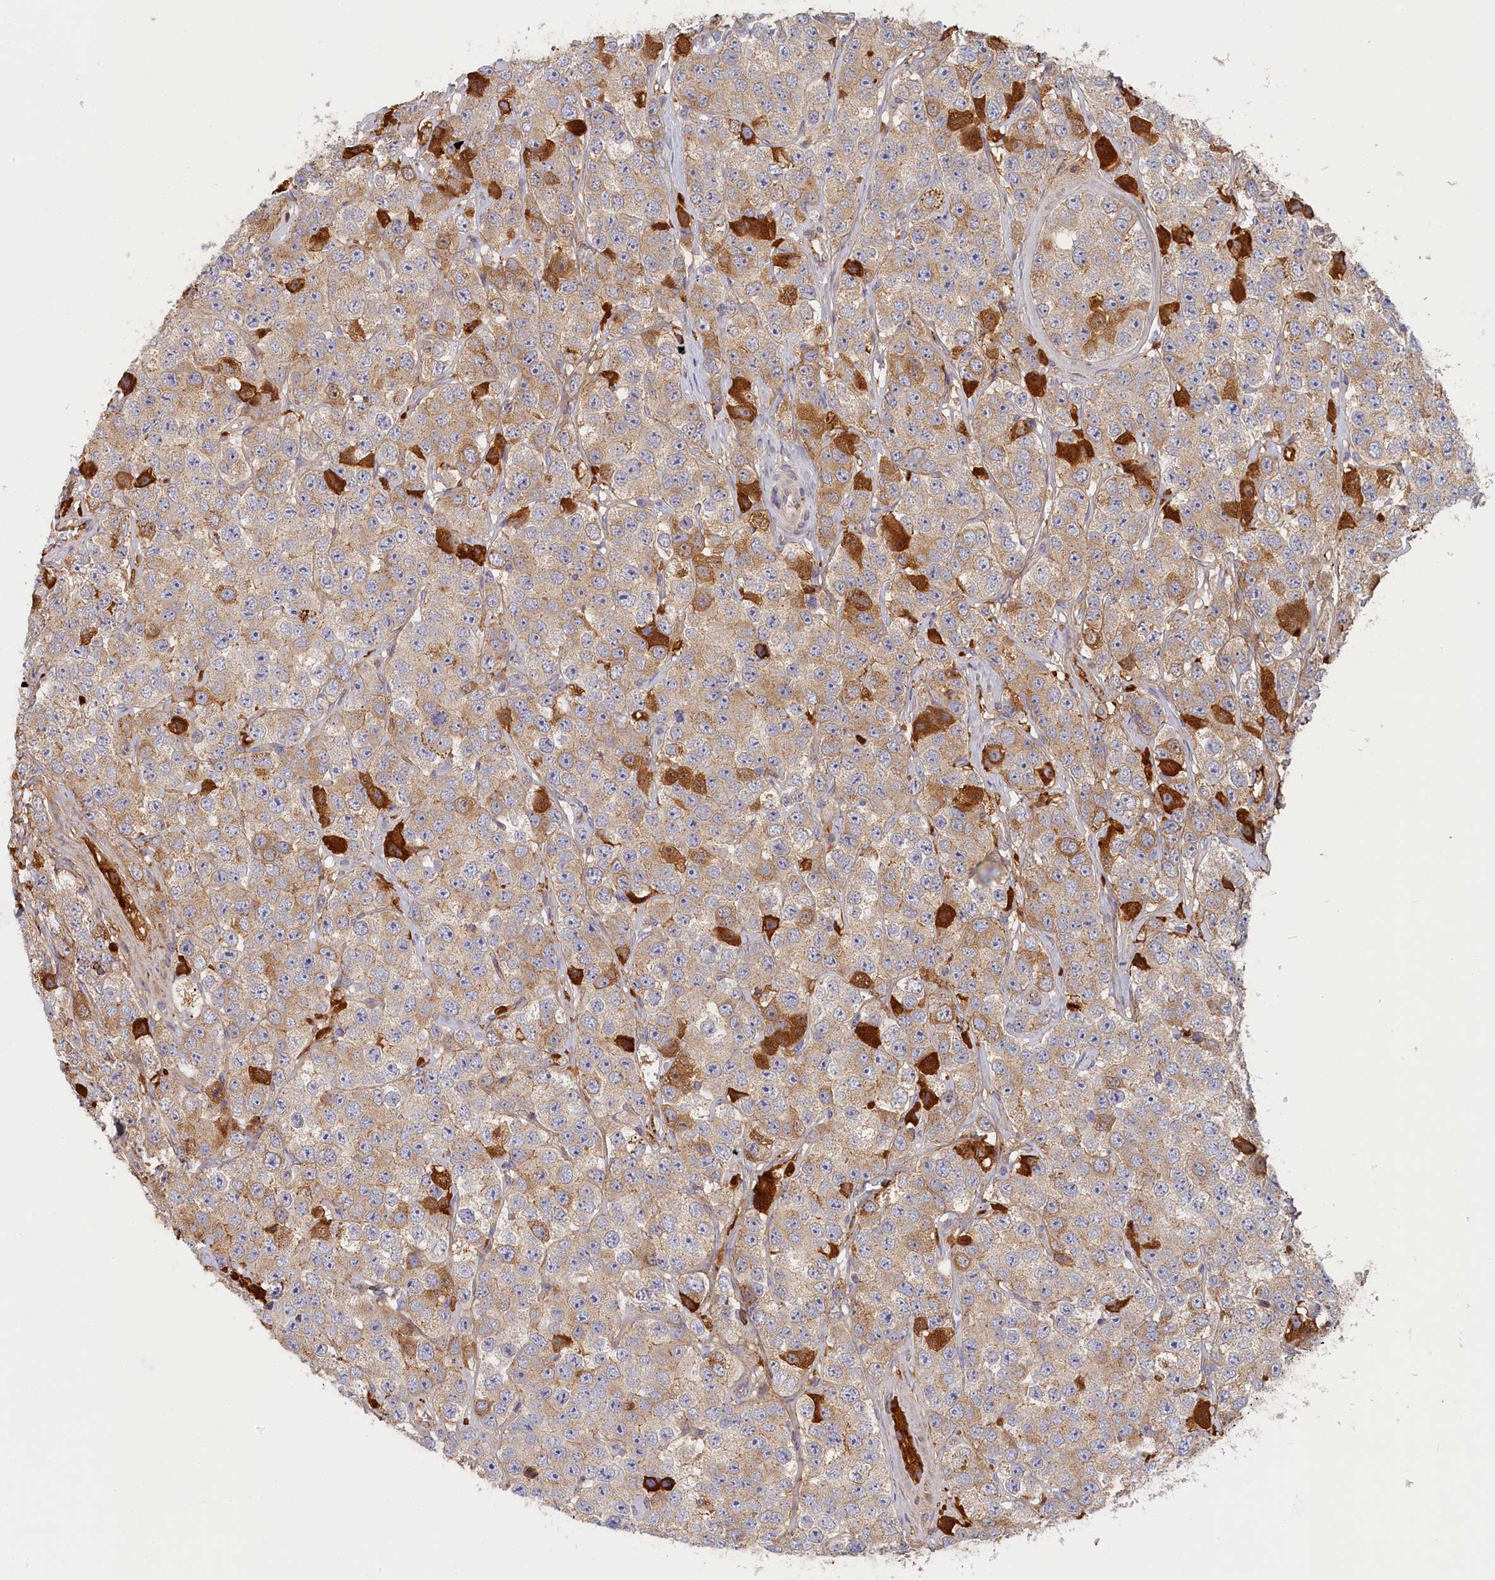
{"staining": {"intensity": "strong", "quantity": "<25%", "location": "cytoplasmic/membranous"}, "tissue": "testis cancer", "cell_type": "Tumor cells", "image_type": "cancer", "snomed": [{"axis": "morphology", "description": "Seminoma, NOS"}, {"axis": "topography", "description": "Testis"}], "caption": "Protein staining of testis cancer (seminoma) tissue demonstrates strong cytoplasmic/membranous expression in approximately <25% of tumor cells. (DAB (3,3'-diaminobenzidine) IHC with brightfield microscopy, high magnification).", "gene": "STX16", "patient": {"sex": "male", "age": 28}}